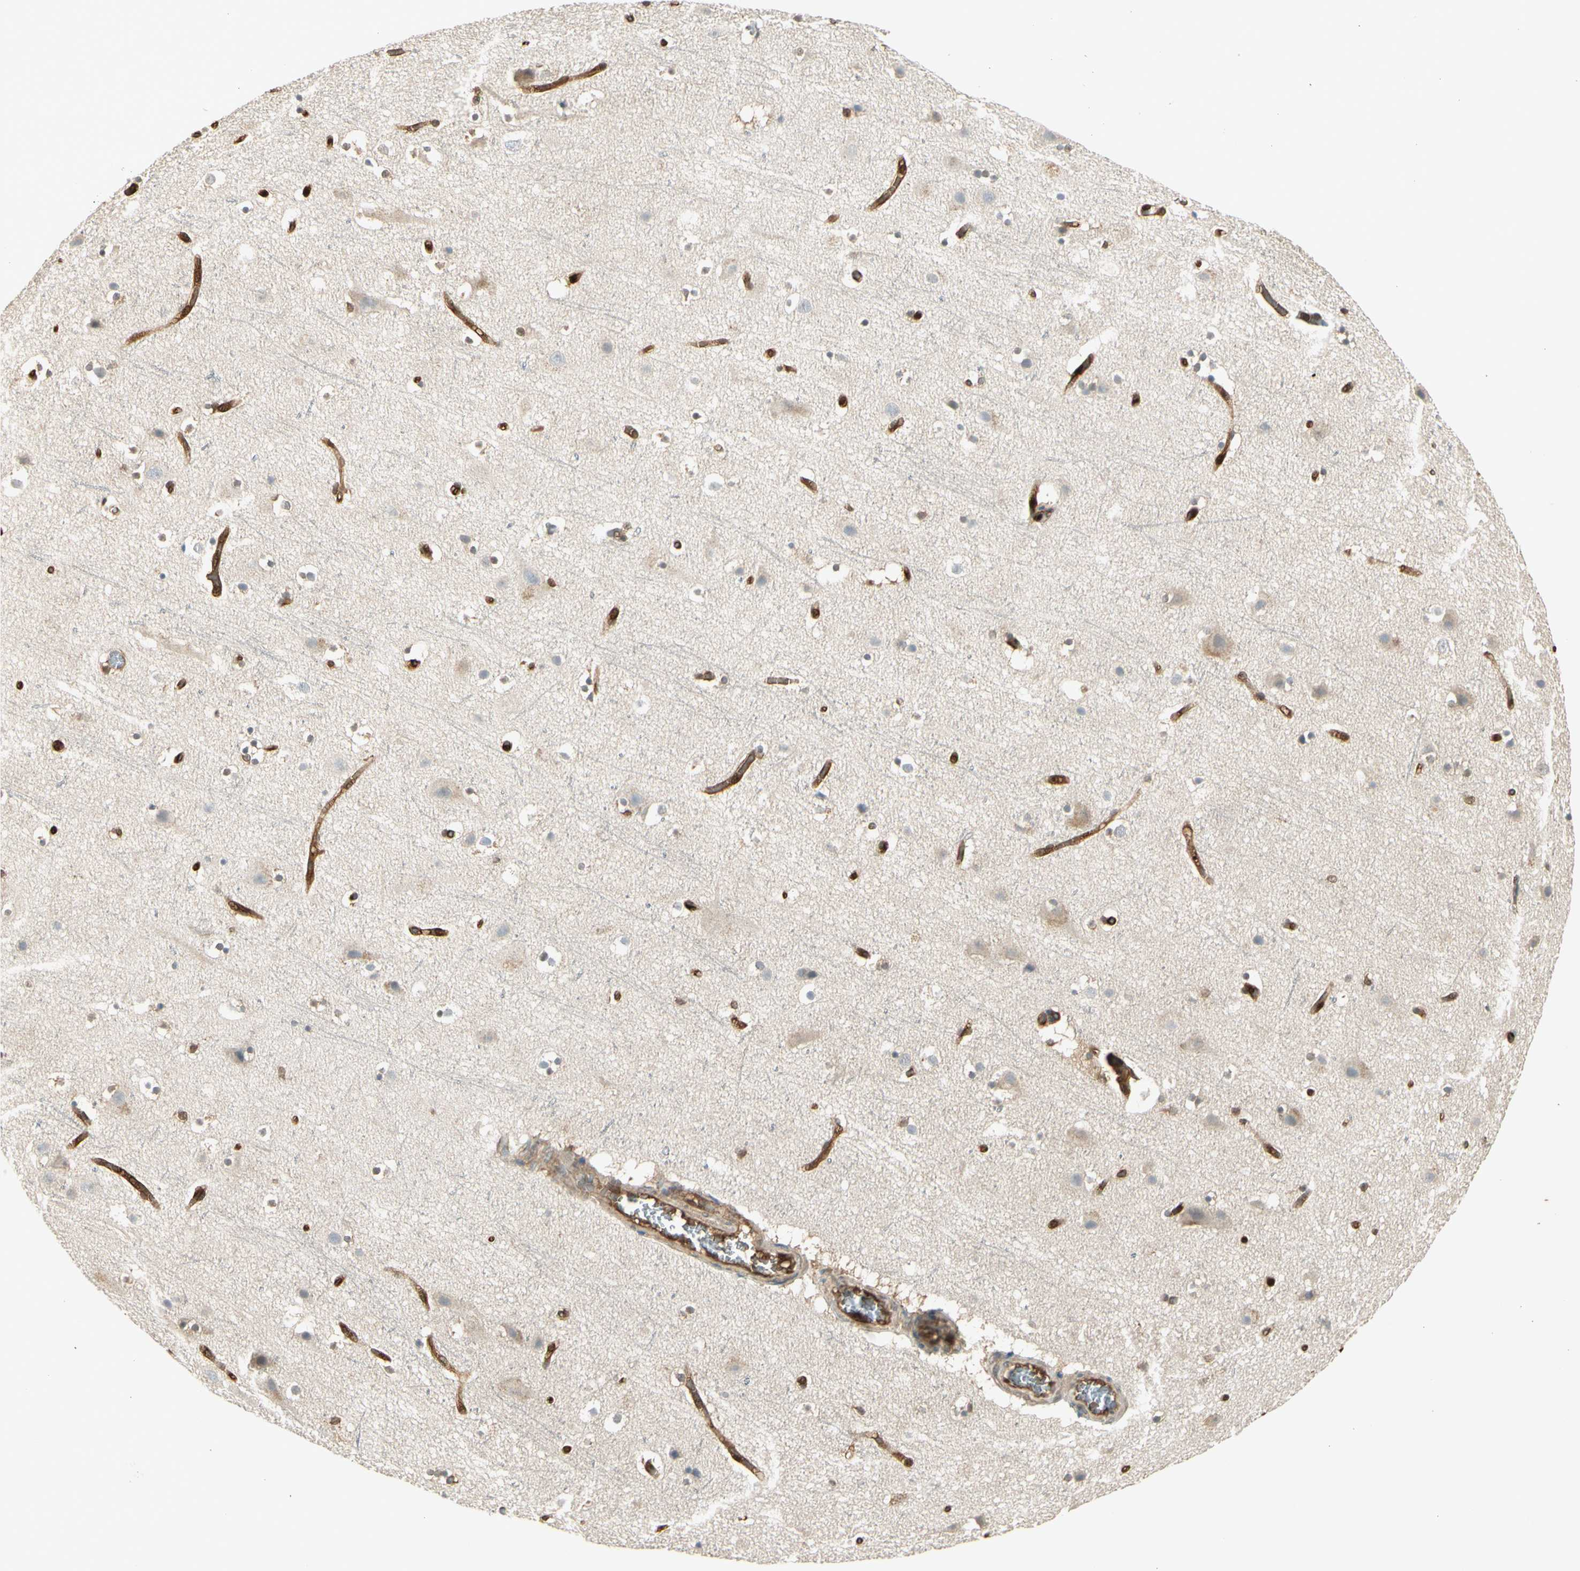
{"staining": {"intensity": "strong", "quantity": ">75%", "location": "cytoplasmic/membranous"}, "tissue": "cerebral cortex", "cell_type": "Endothelial cells", "image_type": "normal", "snomed": [{"axis": "morphology", "description": "Normal tissue, NOS"}, {"axis": "topography", "description": "Cerebral cortex"}], "caption": "A brown stain highlights strong cytoplasmic/membranous expression of a protein in endothelial cells of unremarkable cerebral cortex.", "gene": "SERPINB6", "patient": {"sex": "male", "age": 45}}